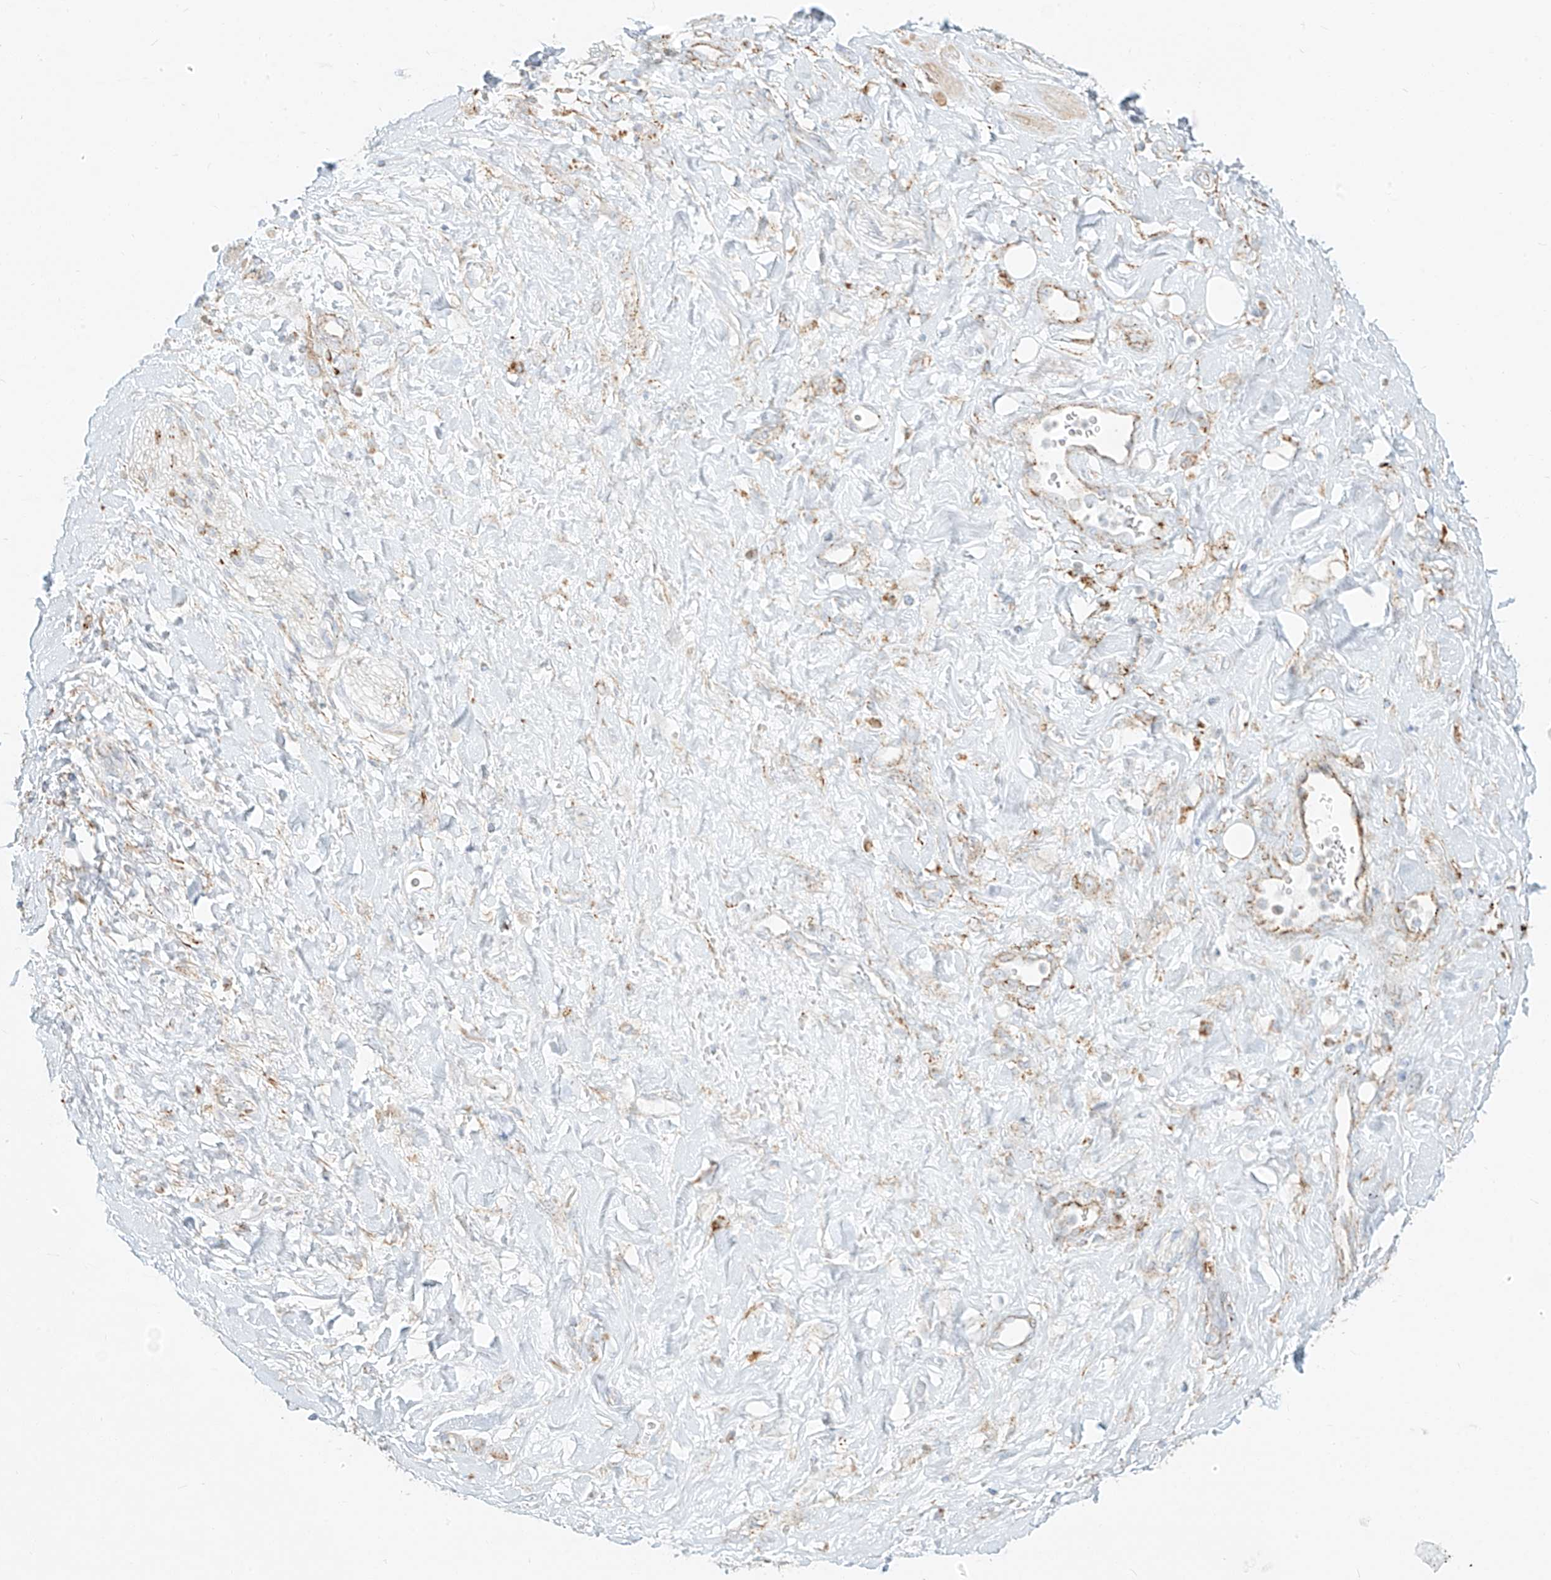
{"staining": {"intensity": "moderate", "quantity": "<25%", "location": "cytoplasmic/membranous"}, "tissue": "soft tissue", "cell_type": "Fibroblasts", "image_type": "normal", "snomed": [{"axis": "morphology", "description": "Normal tissue, NOS"}, {"axis": "morphology", "description": "Adenocarcinoma, NOS"}, {"axis": "topography", "description": "Pancreas"}, {"axis": "topography", "description": "Peripheral nerve tissue"}], "caption": "Fibroblasts reveal low levels of moderate cytoplasmic/membranous expression in approximately <25% of cells in normal soft tissue.", "gene": "SLC35F6", "patient": {"sex": "male", "age": 59}}